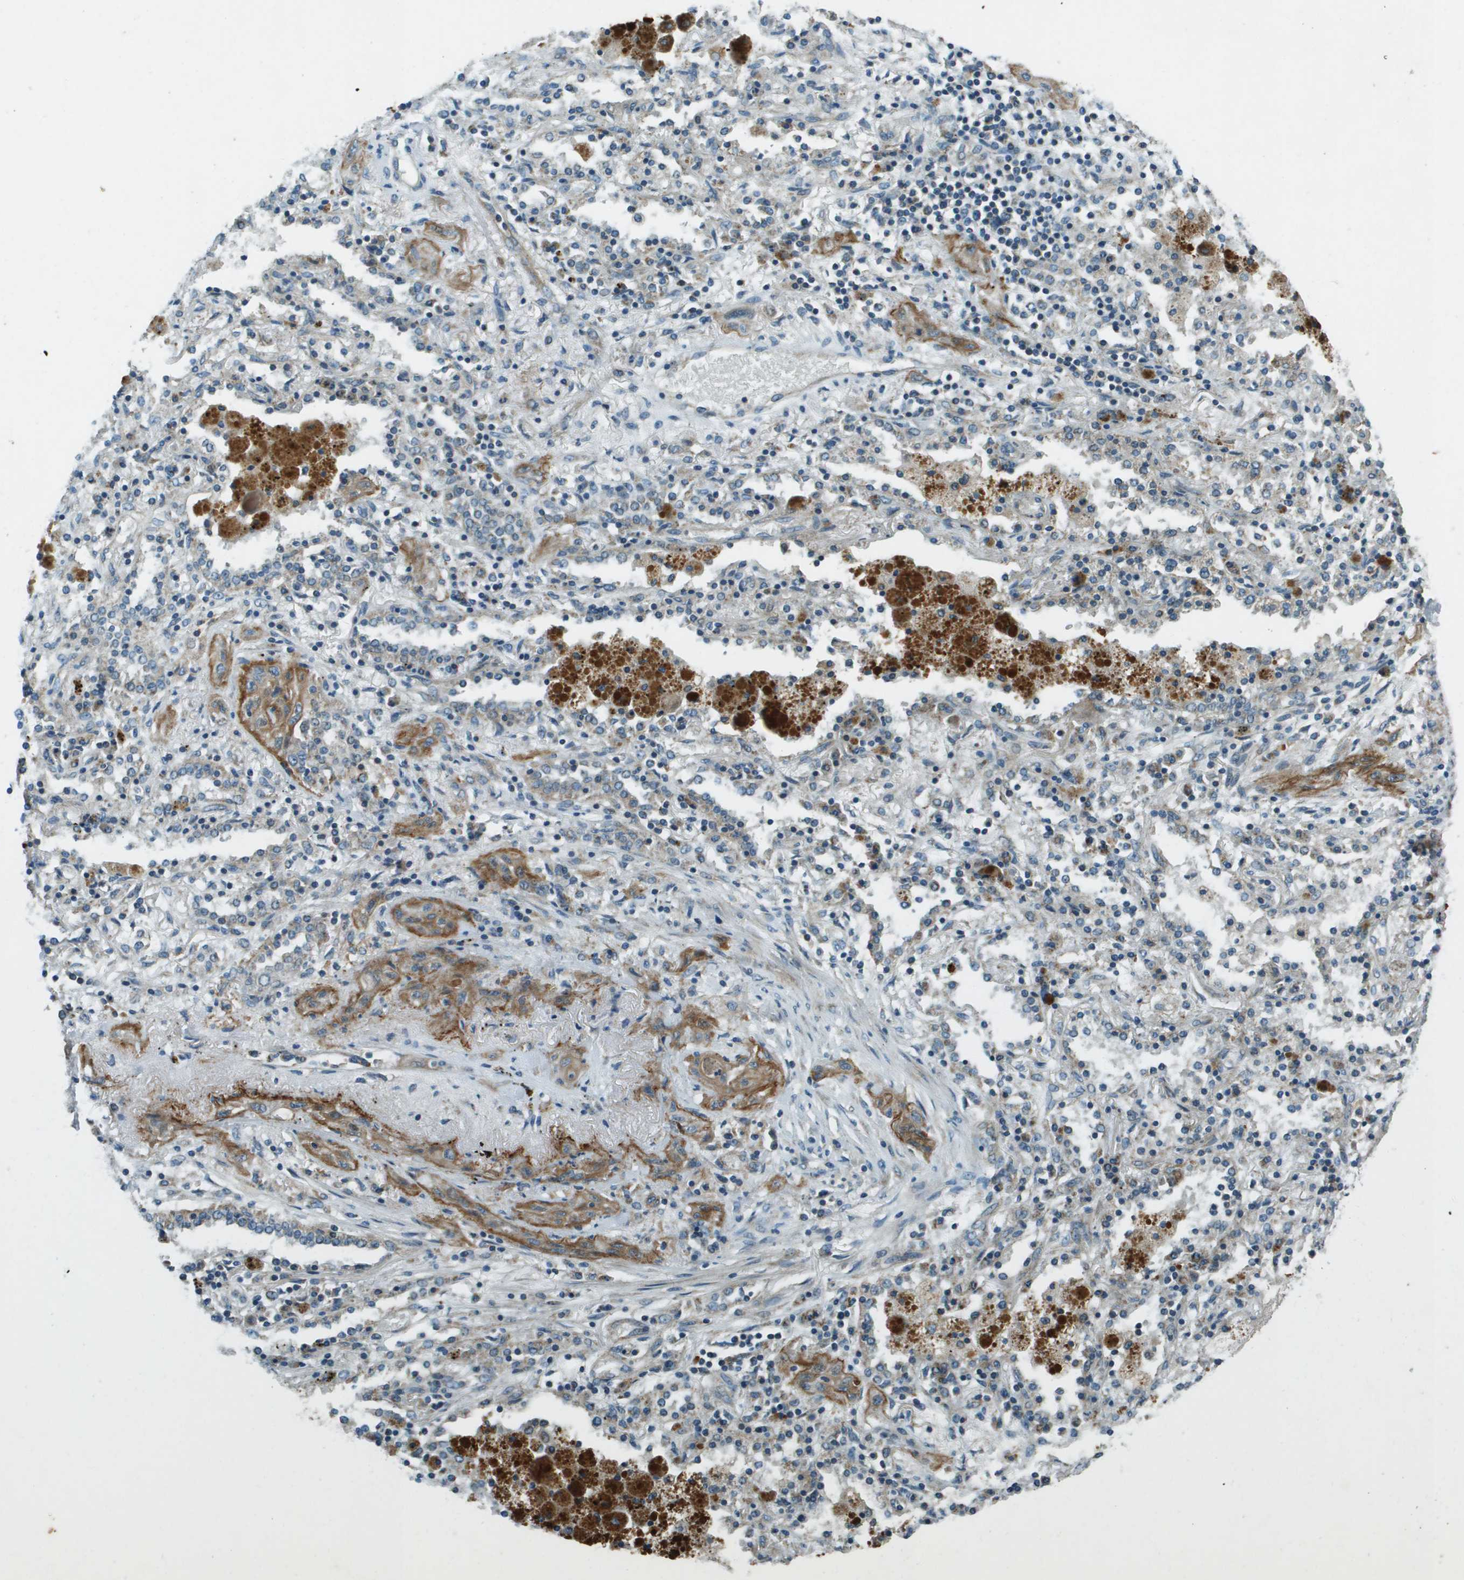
{"staining": {"intensity": "moderate", "quantity": ">75%", "location": "cytoplasmic/membranous"}, "tissue": "lung cancer", "cell_type": "Tumor cells", "image_type": "cancer", "snomed": [{"axis": "morphology", "description": "Squamous cell carcinoma, NOS"}, {"axis": "topography", "description": "Lung"}], "caption": "The image shows staining of lung squamous cell carcinoma, revealing moderate cytoplasmic/membranous protein expression (brown color) within tumor cells. Using DAB (brown) and hematoxylin (blue) stains, captured at high magnification using brightfield microscopy.", "gene": "MIGA1", "patient": {"sex": "female", "age": 47}}